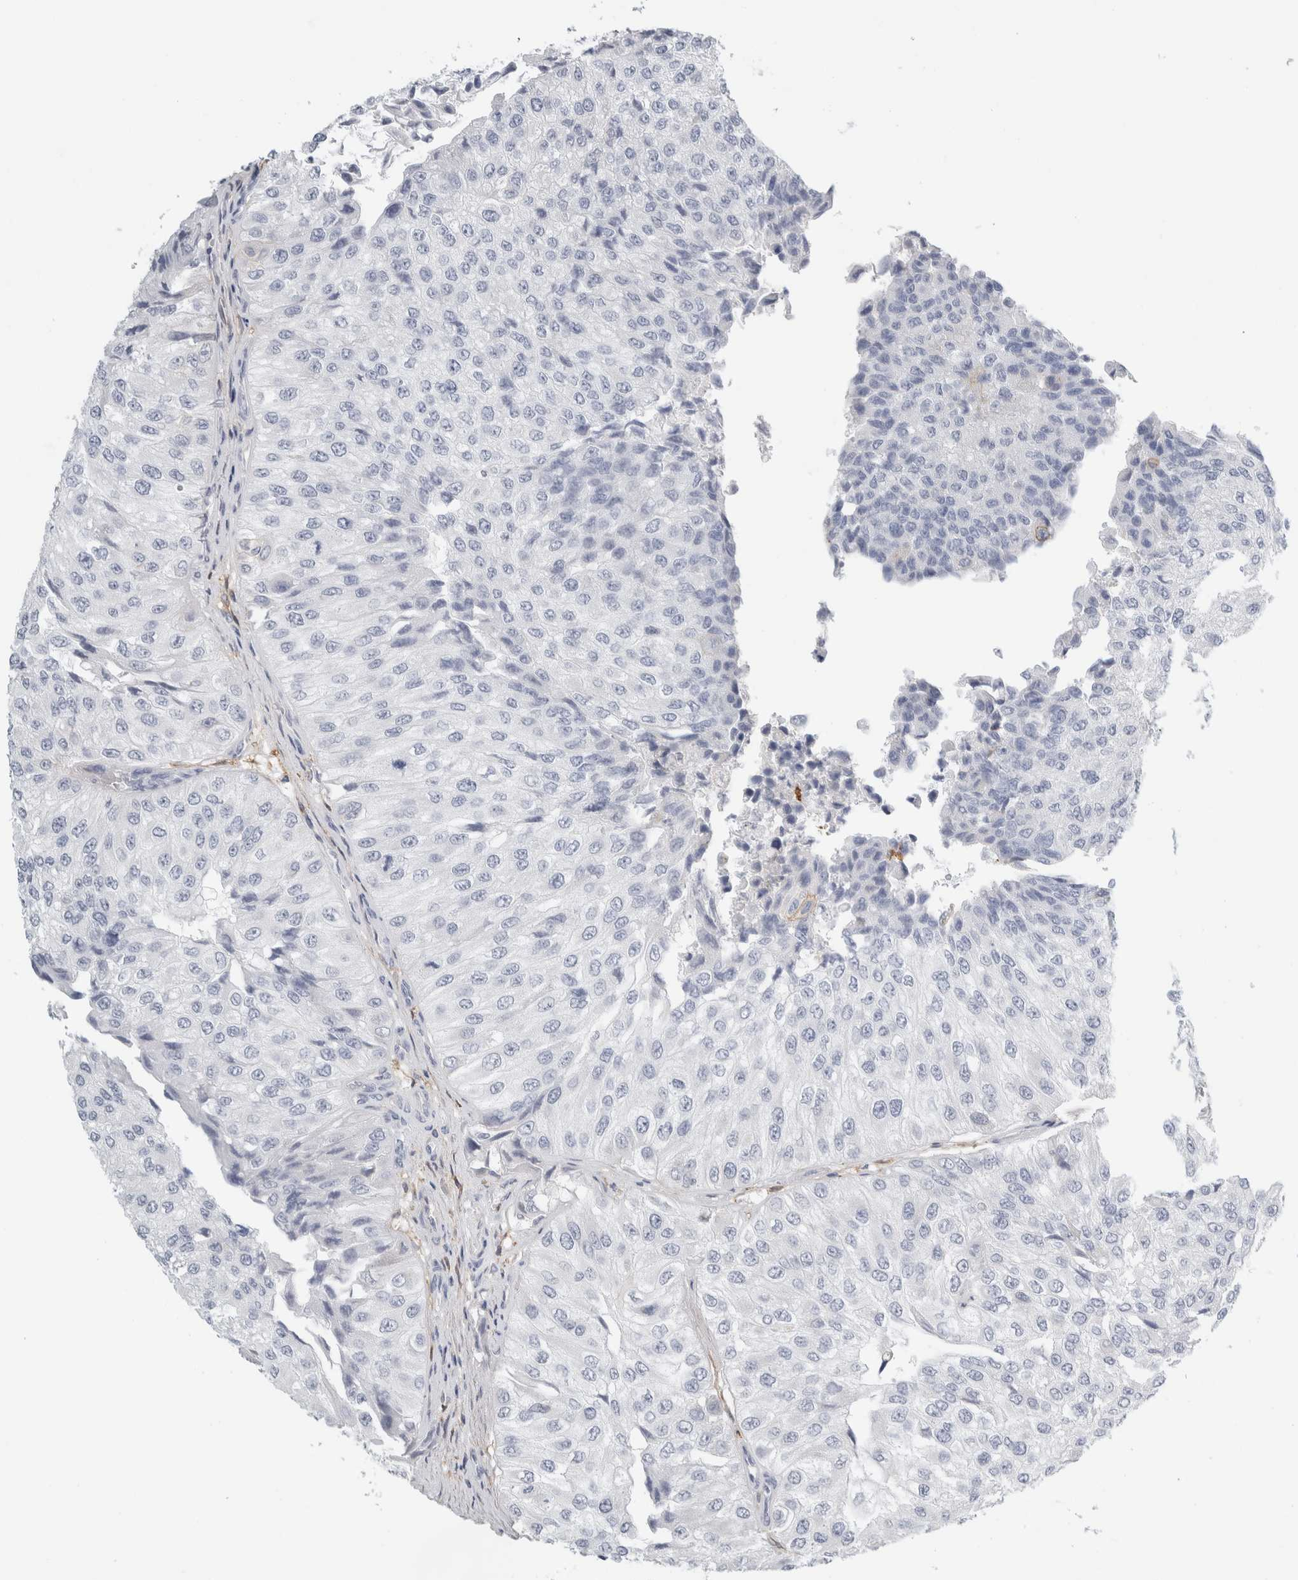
{"staining": {"intensity": "negative", "quantity": "none", "location": "none"}, "tissue": "urothelial cancer", "cell_type": "Tumor cells", "image_type": "cancer", "snomed": [{"axis": "morphology", "description": "Urothelial carcinoma, High grade"}, {"axis": "topography", "description": "Kidney"}, {"axis": "topography", "description": "Urinary bladder"}], "caption": "IHC image of neoplastic tissue: urothelial cancer stained with DAB (3,3'-diaminobenzidine) demonstrates no significant protein expression in tumor cells.", "gene": "P2RY2", "patient": {"sex": "male", "age": 77}}